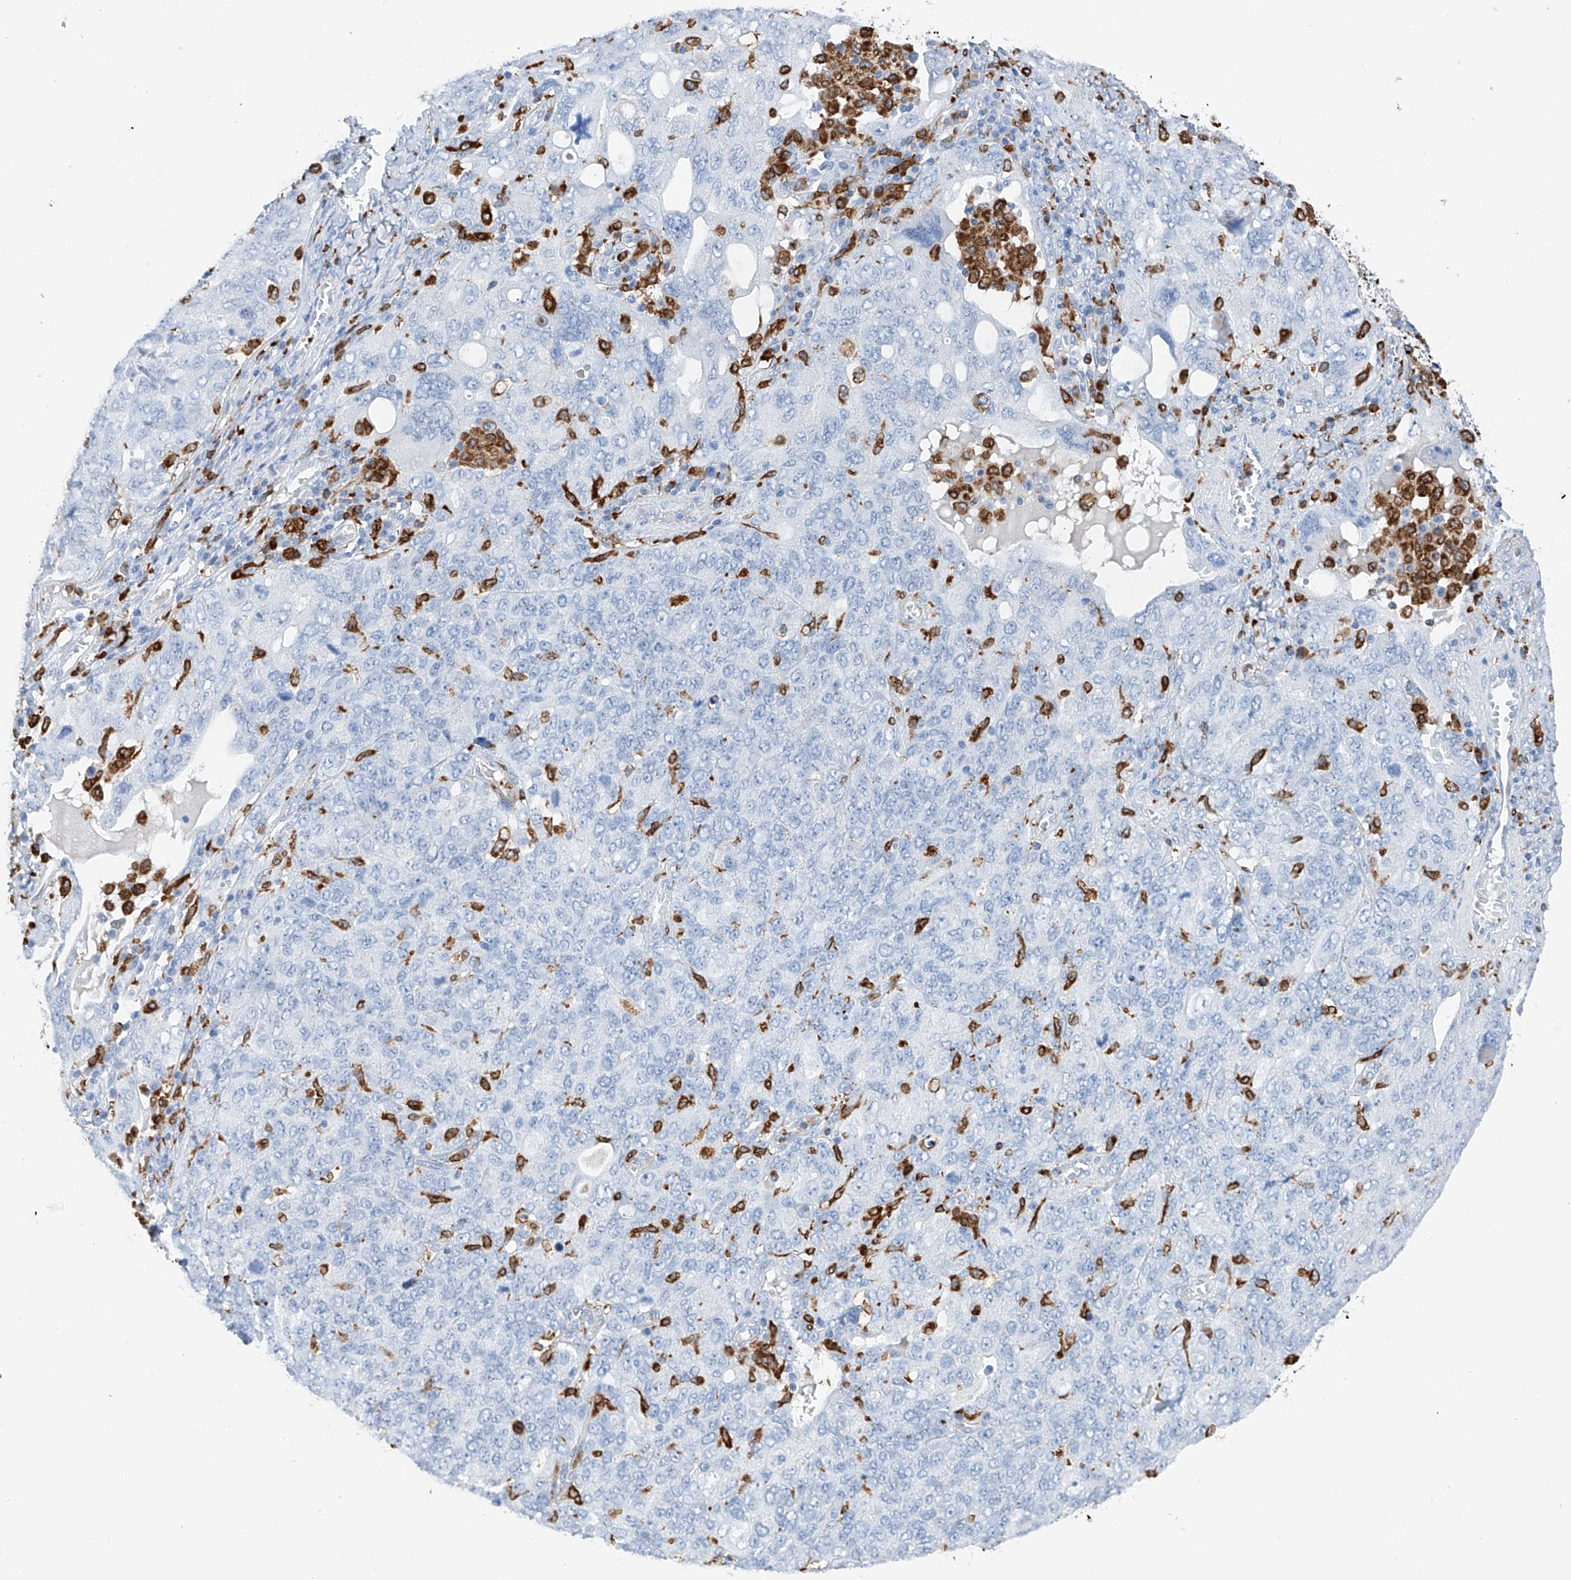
{"staining": {"intensity": "negative", "quantity": "none", "location": "none"}, "tissue": "ovarian cancer", "cell_type": "Tumor cells", "image_type": "cancer", "snomed": [{"axis": "morphology", "description": "Carcinoma, endometroid"}, {"axis": "topography", "description": "Ovary"}], "caption": "DAB (3,3'-diaminobenzidine) immunohistochemical staining of endometroid carcinoma (ovarian) shows no significant expression in tumor cells. (IHC, brightfield microscopy, high magnification).", "gene": "TBXAS1", "patient": {"sex": "female", "age": 62}}